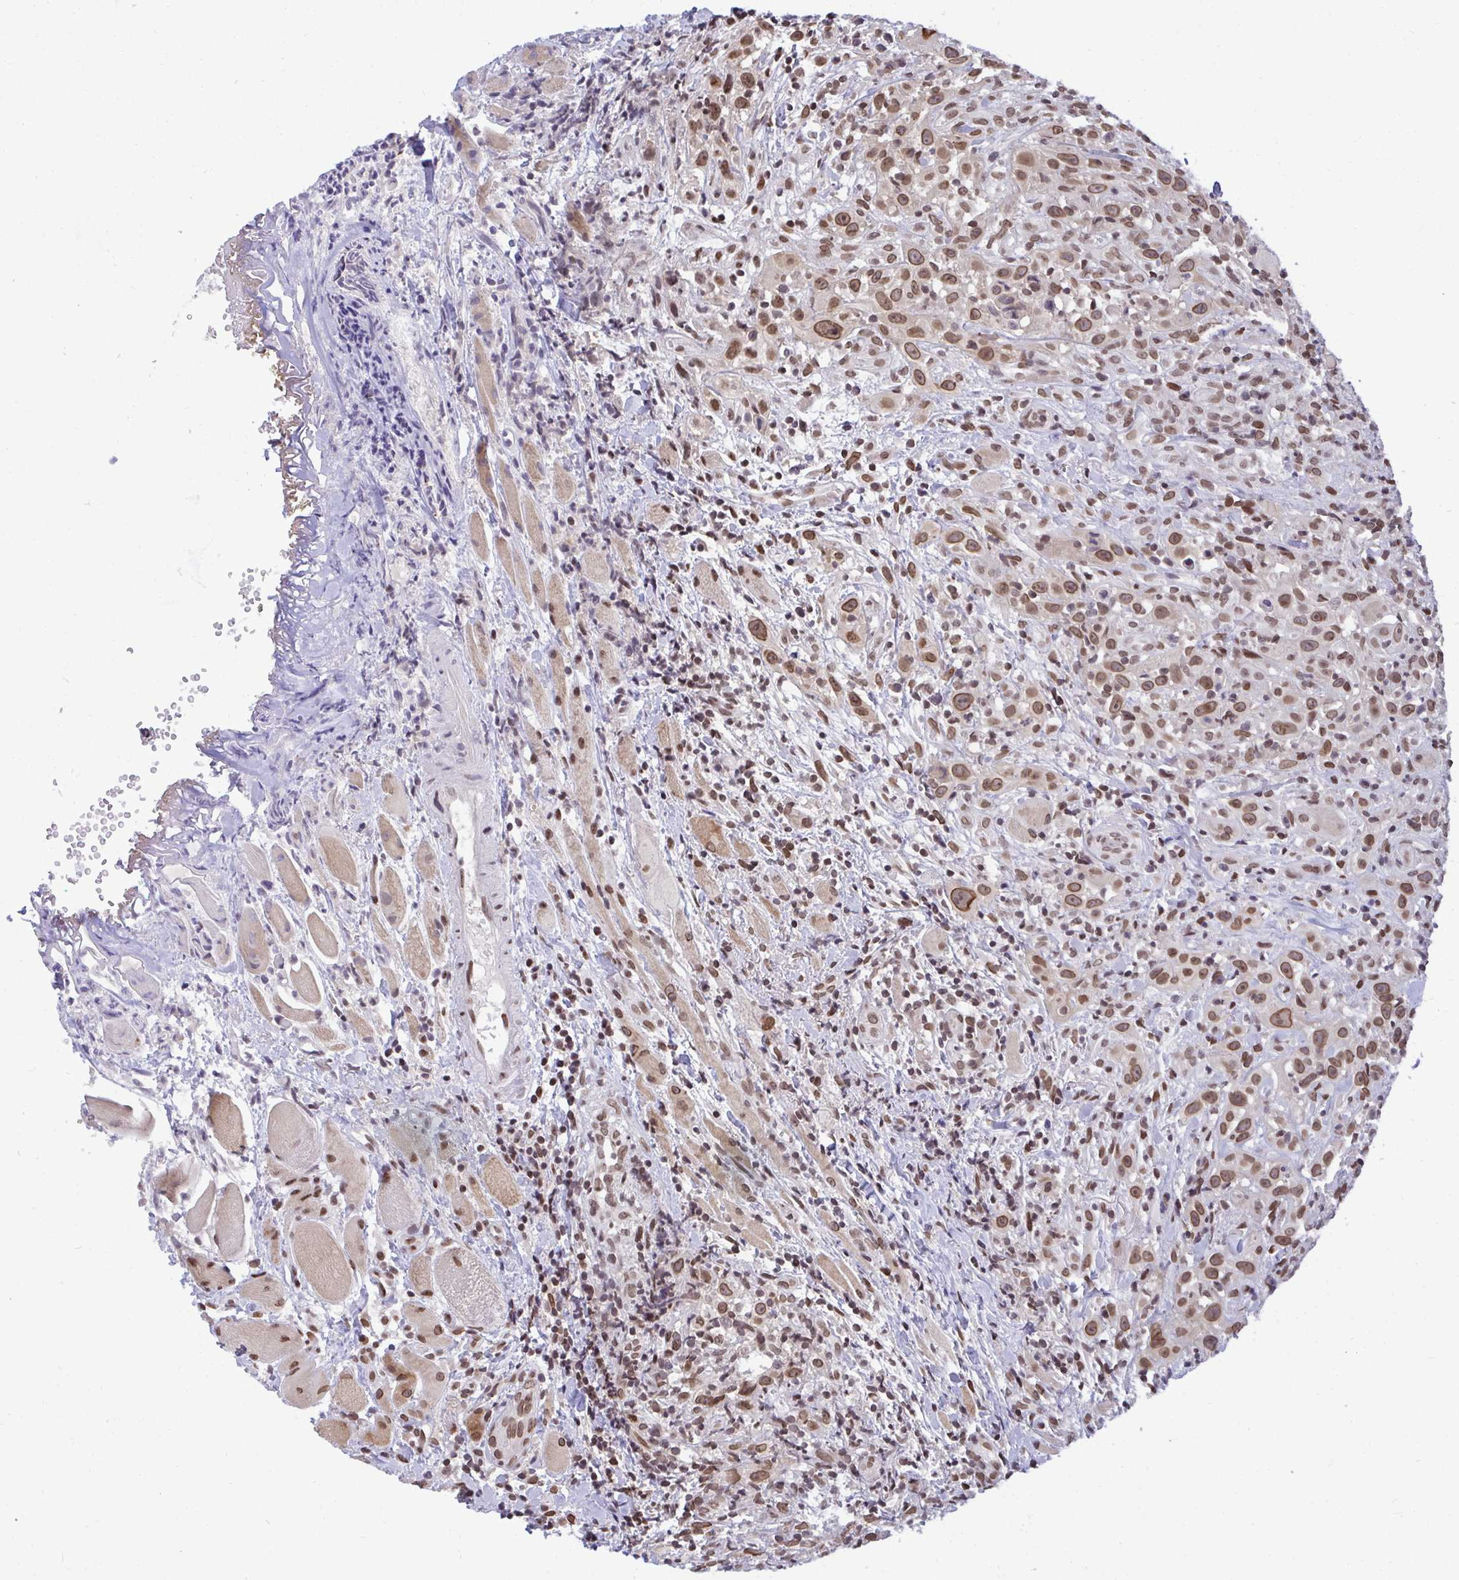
{"staining": {"intensity": "moderate", "quantity": ">75%", "location": "cytoplasmic/membranous,nuclear"}, "tissue": "head and neck cancer", "cell_type": "Tumor cells", "image_type": "cancer", "snomed": [{"axis": "morphology", "description": "Squamous cell carcinoma, NOS"}, {"axis": "topography", "description": "Head-Neck"}], "caption": "A medium amount of moderate cytoplasmic/membranous and nuclear expression is present in approximately >75% of tumor cells in squamous cell carcinoma (head and neck) tissue.", "gene": "JPT1", "patient": {"sex": "female", "age": 95}}